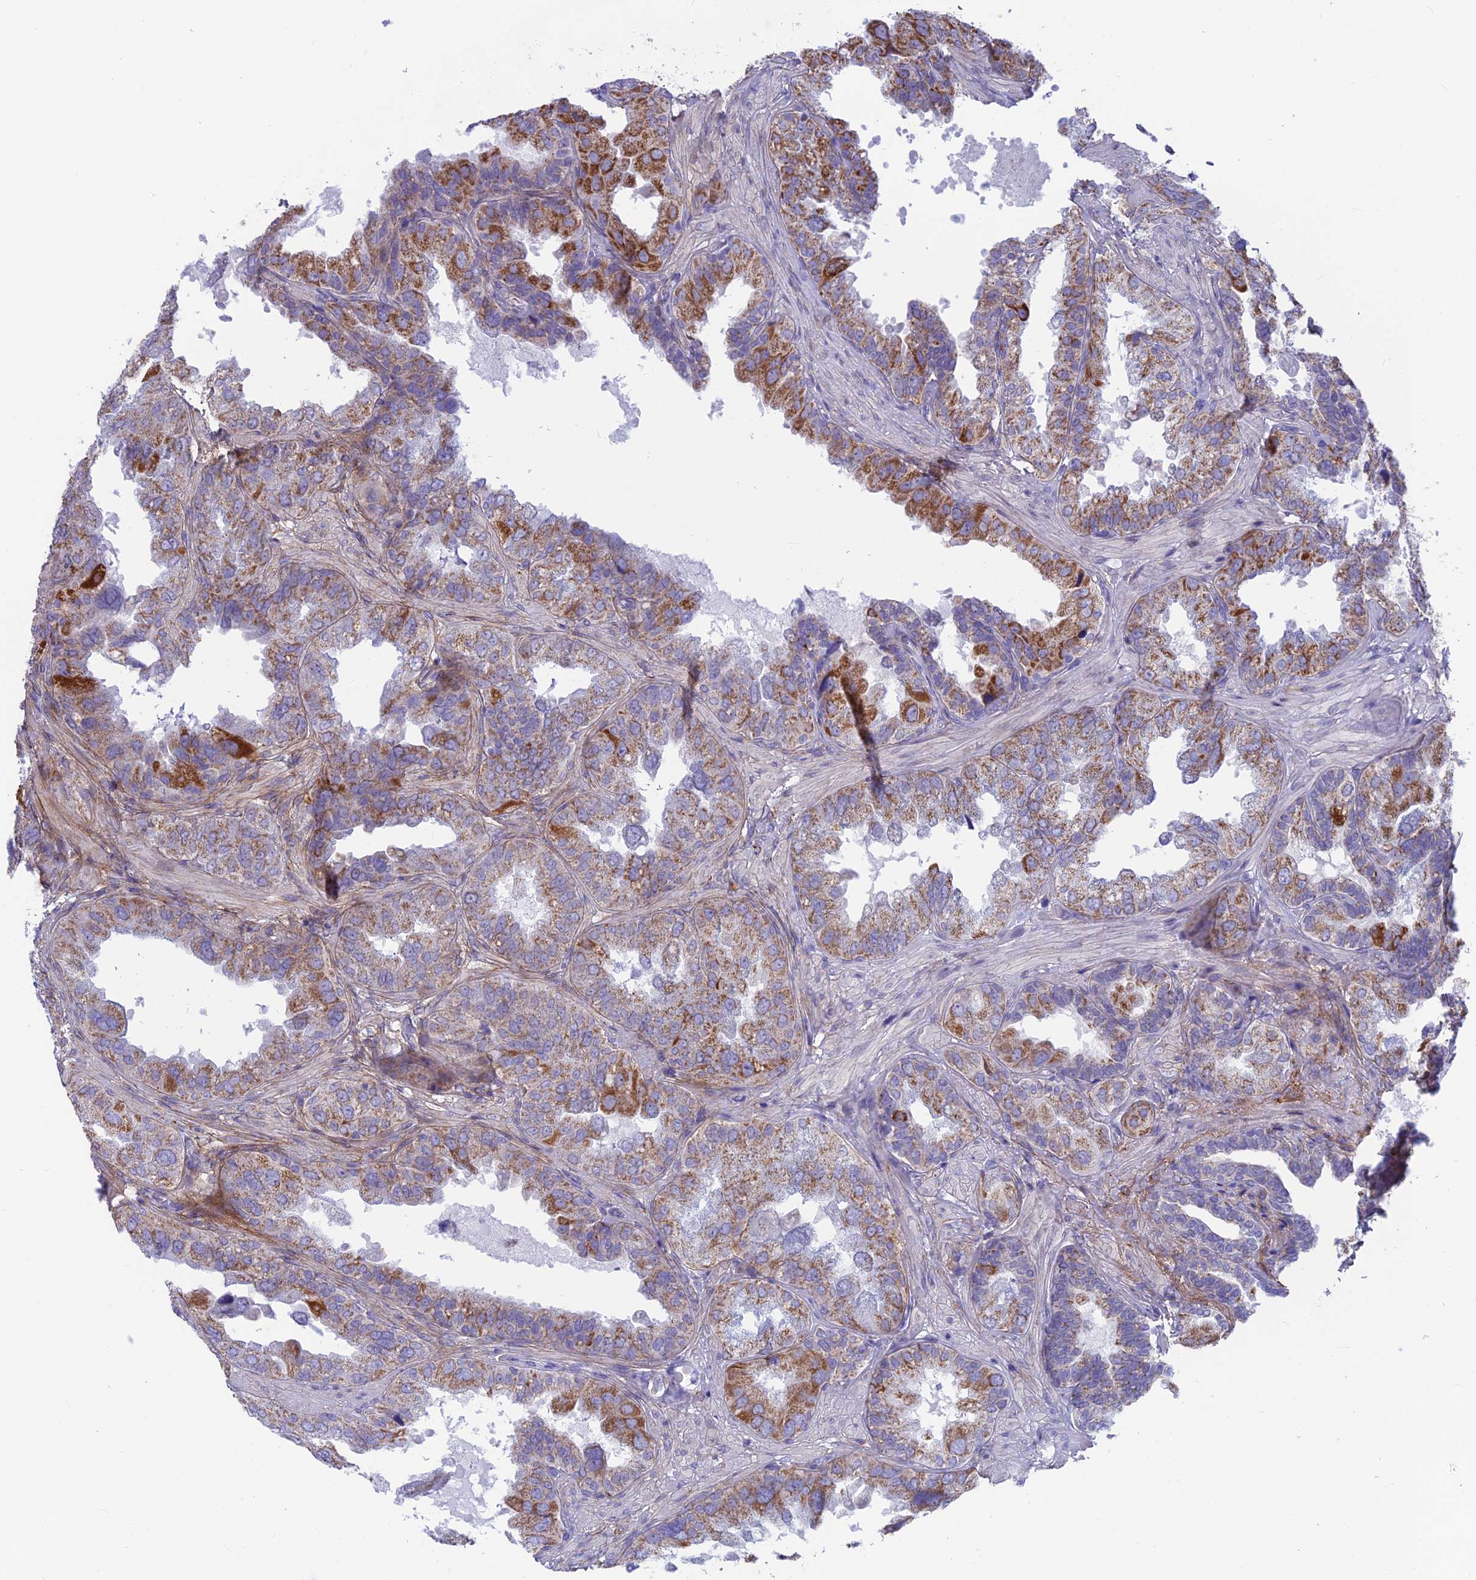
{"staining": {"intensity": "moderate", "quantity": ">75%", "location": "cytoplasmic/membranous"}, "tissue": "seminal vesicle", "cell_type": "Glandular cells", "image_type": "normal", "snomed": [{"axis": "morphology", "description": "Normal tissue, NOS"}, {"axis": "topography", "description": "Seminal veicle"}, {"axis": "topography", "description": "Peripheral nerve tissue"}], "caption": "Immunohistochemical staining of normal human seminal vesicle exhibits moderate cytoplasmic/membranous protein positivity in approximately >75% of glandular cells.", "gene": "PLAC9", "patient": {"sex": "male", "age": 63}}